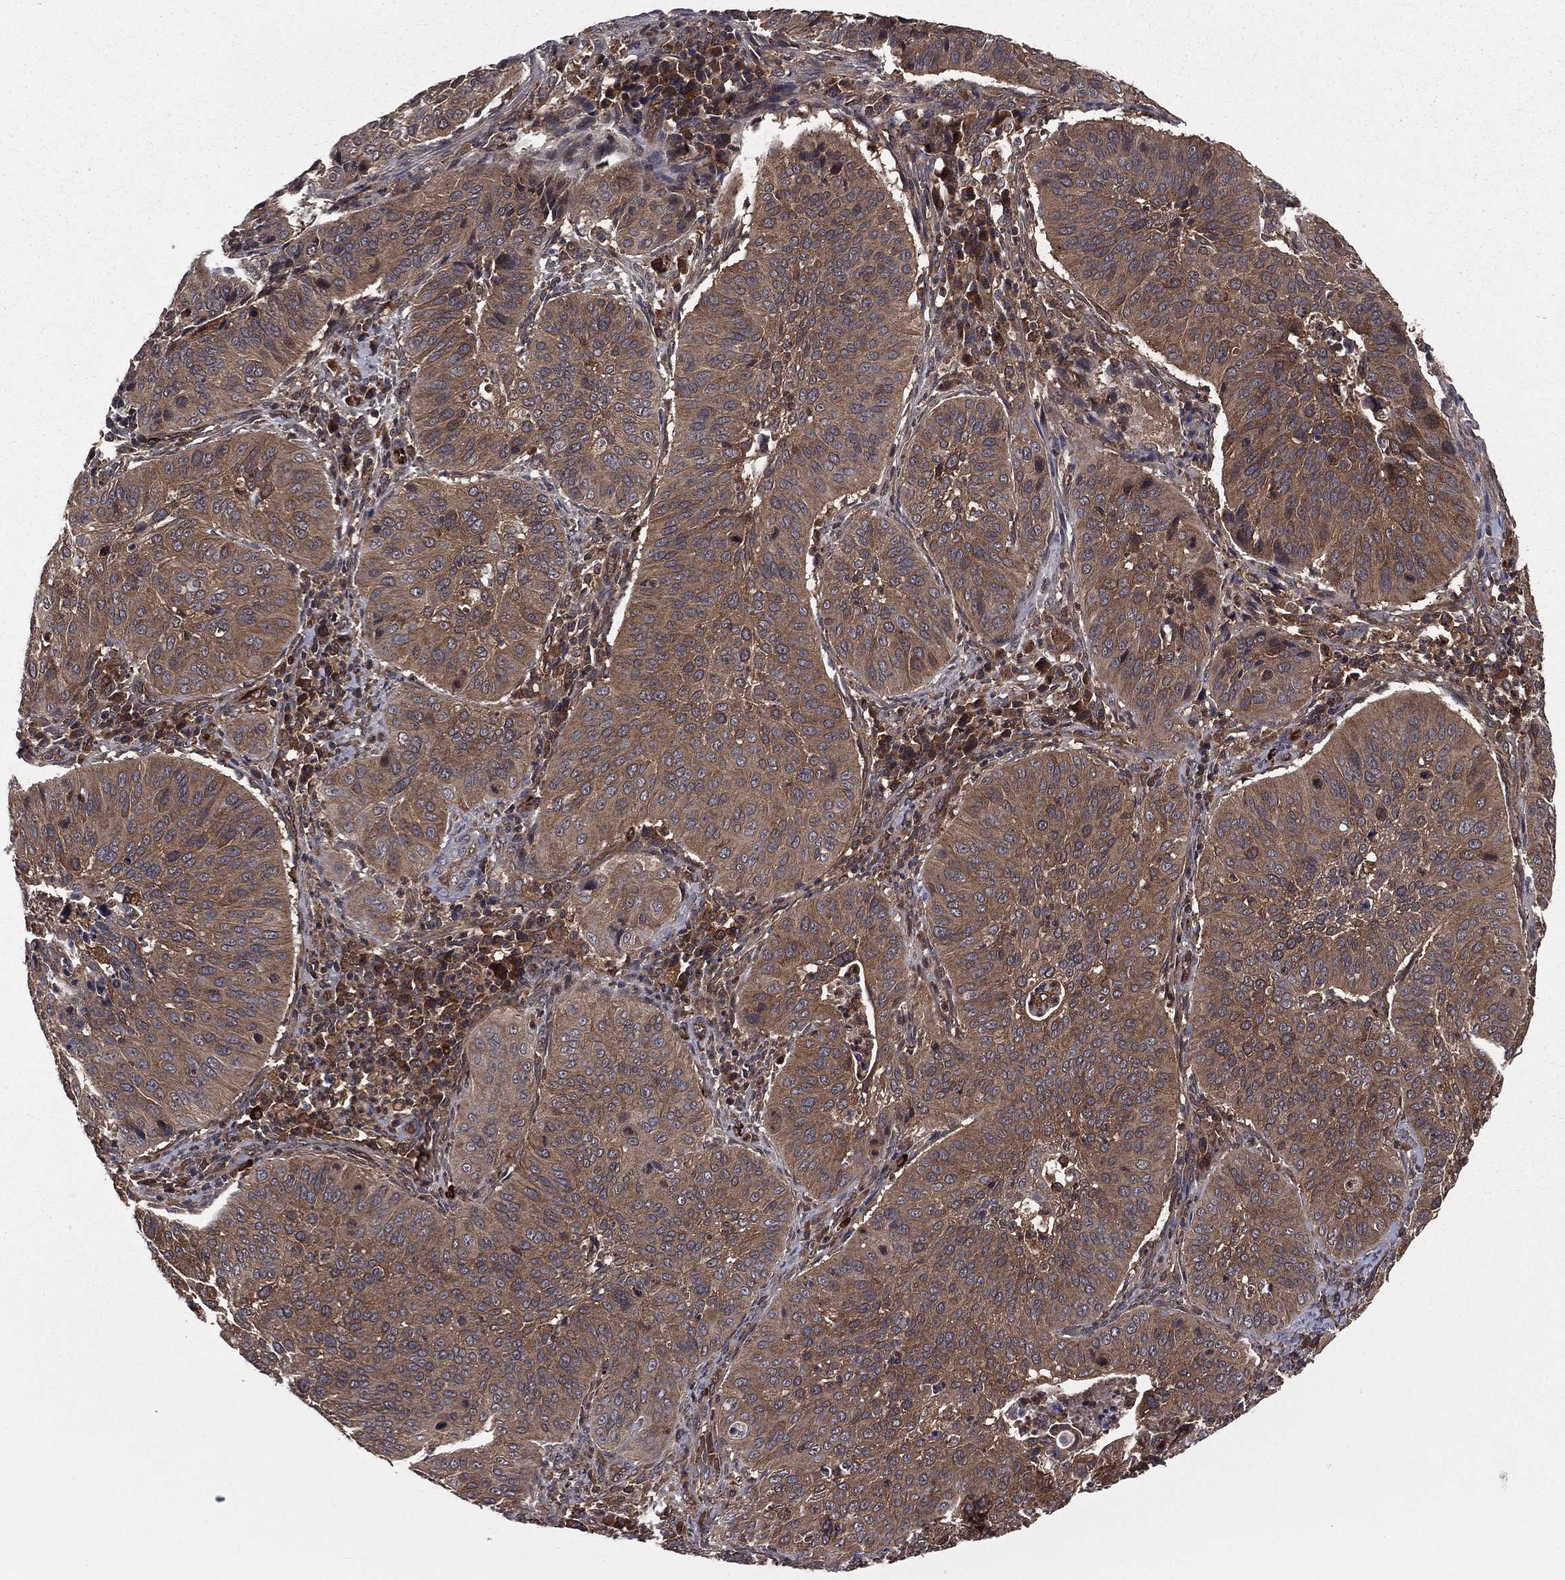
{"staining": {"intensity": "moderate", "quantity": "25%-75%", "location": "cytoplasmic/membranous"}, "tissue": "cervical cancer", "cell_type": "Tumor cells", "image_type": "cancer", "snomed": [{"axis": "morphology", "description": "Normal tissue, NOS"}, {"axis": "morphology", "description": "Squamous cell carcinoma, NOS"}, {"axis": "topography", "description": "Cervix"}], "caption": "Cervical squamous cell carcinoma was stained to show a protein in brown. There is medium levels of moderate cytoplasmic/membranous expression in about 25%-75% of tumor cells.", "gene": "CERT1", "patient": {"sex": "female", "age": 39}}